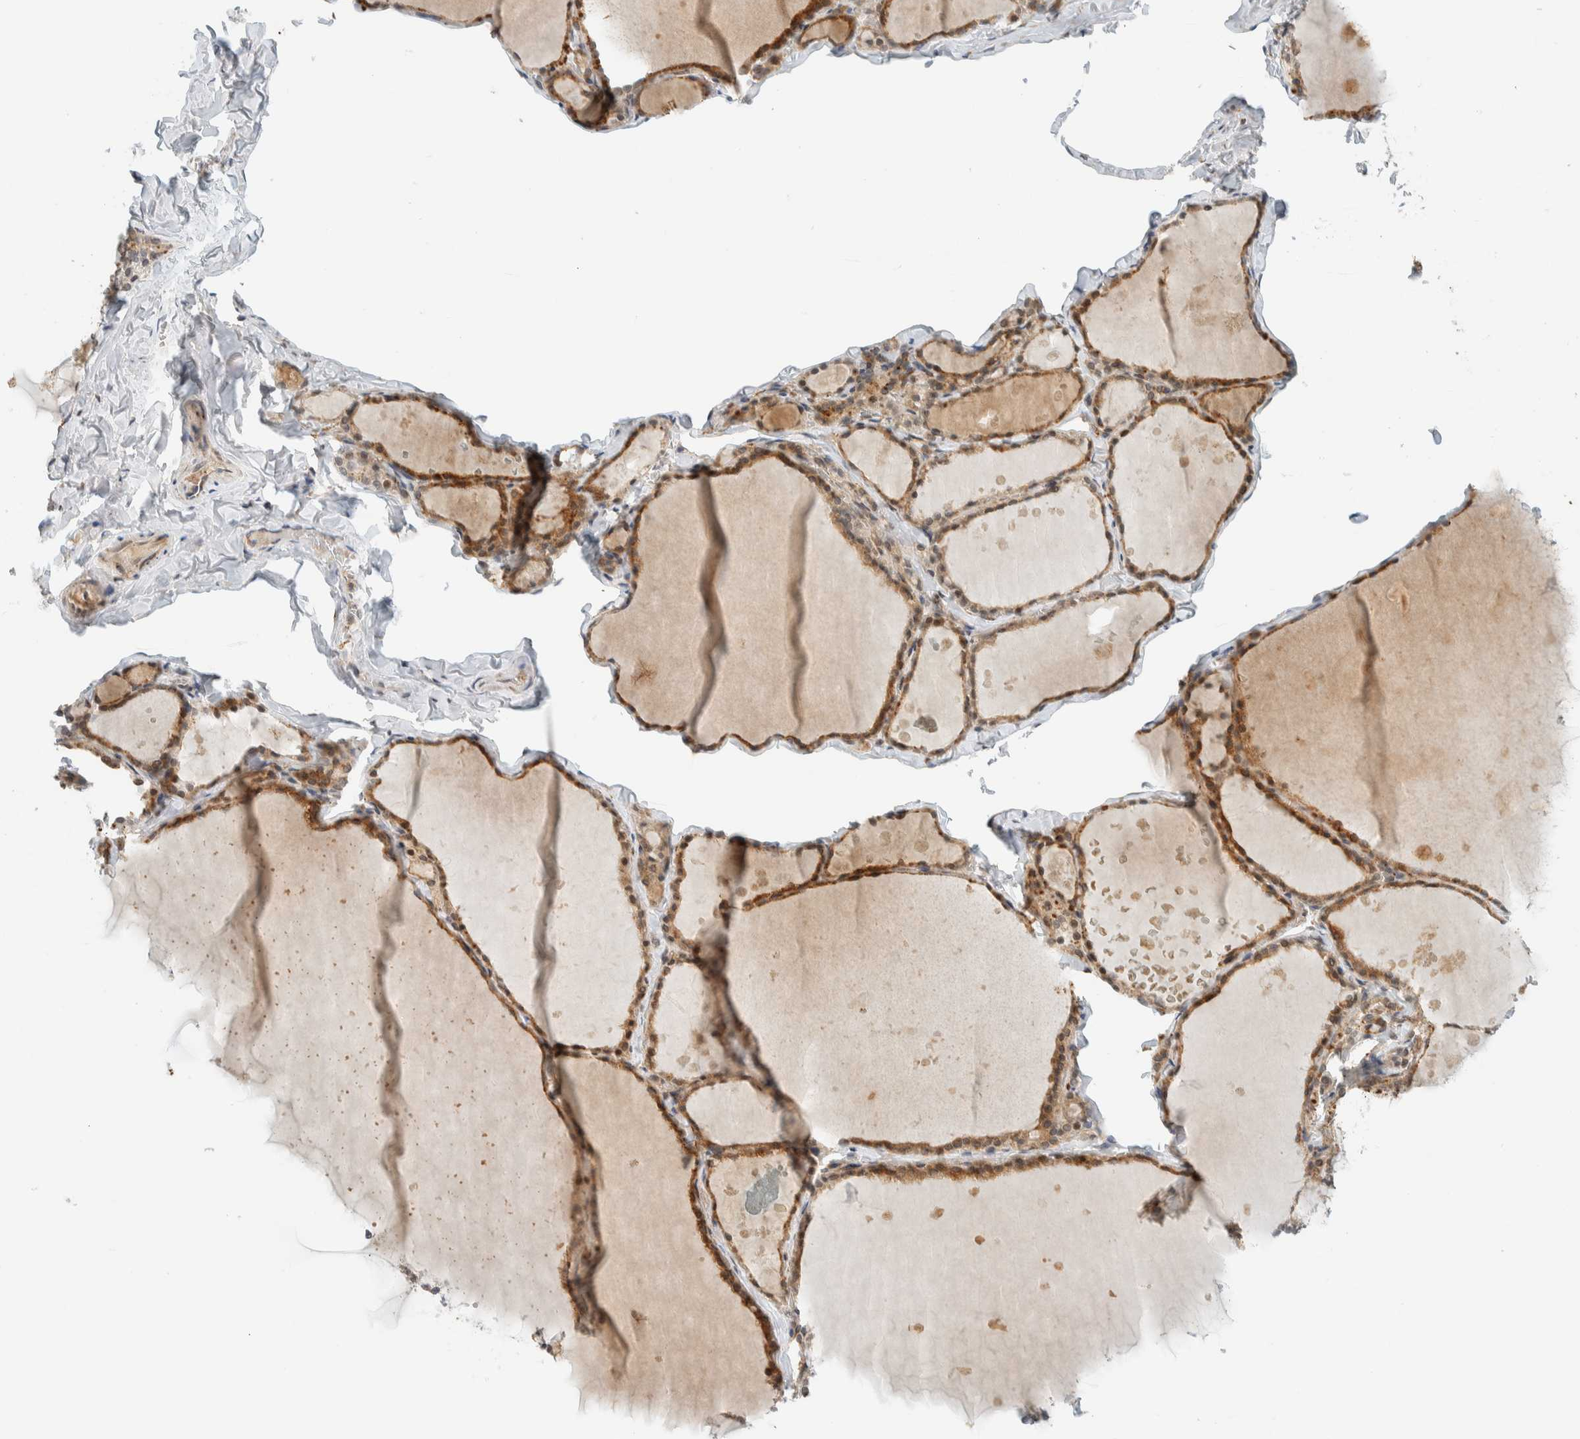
{"staining": {"intensity": "strong", "quantity": ">75%", "location": "cytoplasmic/membranous"}, "tissue": "thyroid gland", "cell_type": "Glandular cells", "image_type": "normal", "snomed": [{"axis": "morphology", "description": "Normal tissue, NOS"}, {"axis": "topography", "description": "Thyroid gland"}], "caption": "This histopathology image displays normal thyroid gland stained with immunohistochemistry to label a protein in brown. The cytoplasmic/membranous of glandular cells show strong positivity for the protein. Nuclei are counter-stained blue.", "gene": "ITPRID1", "patient": {"sex": "male", "age": 56}}